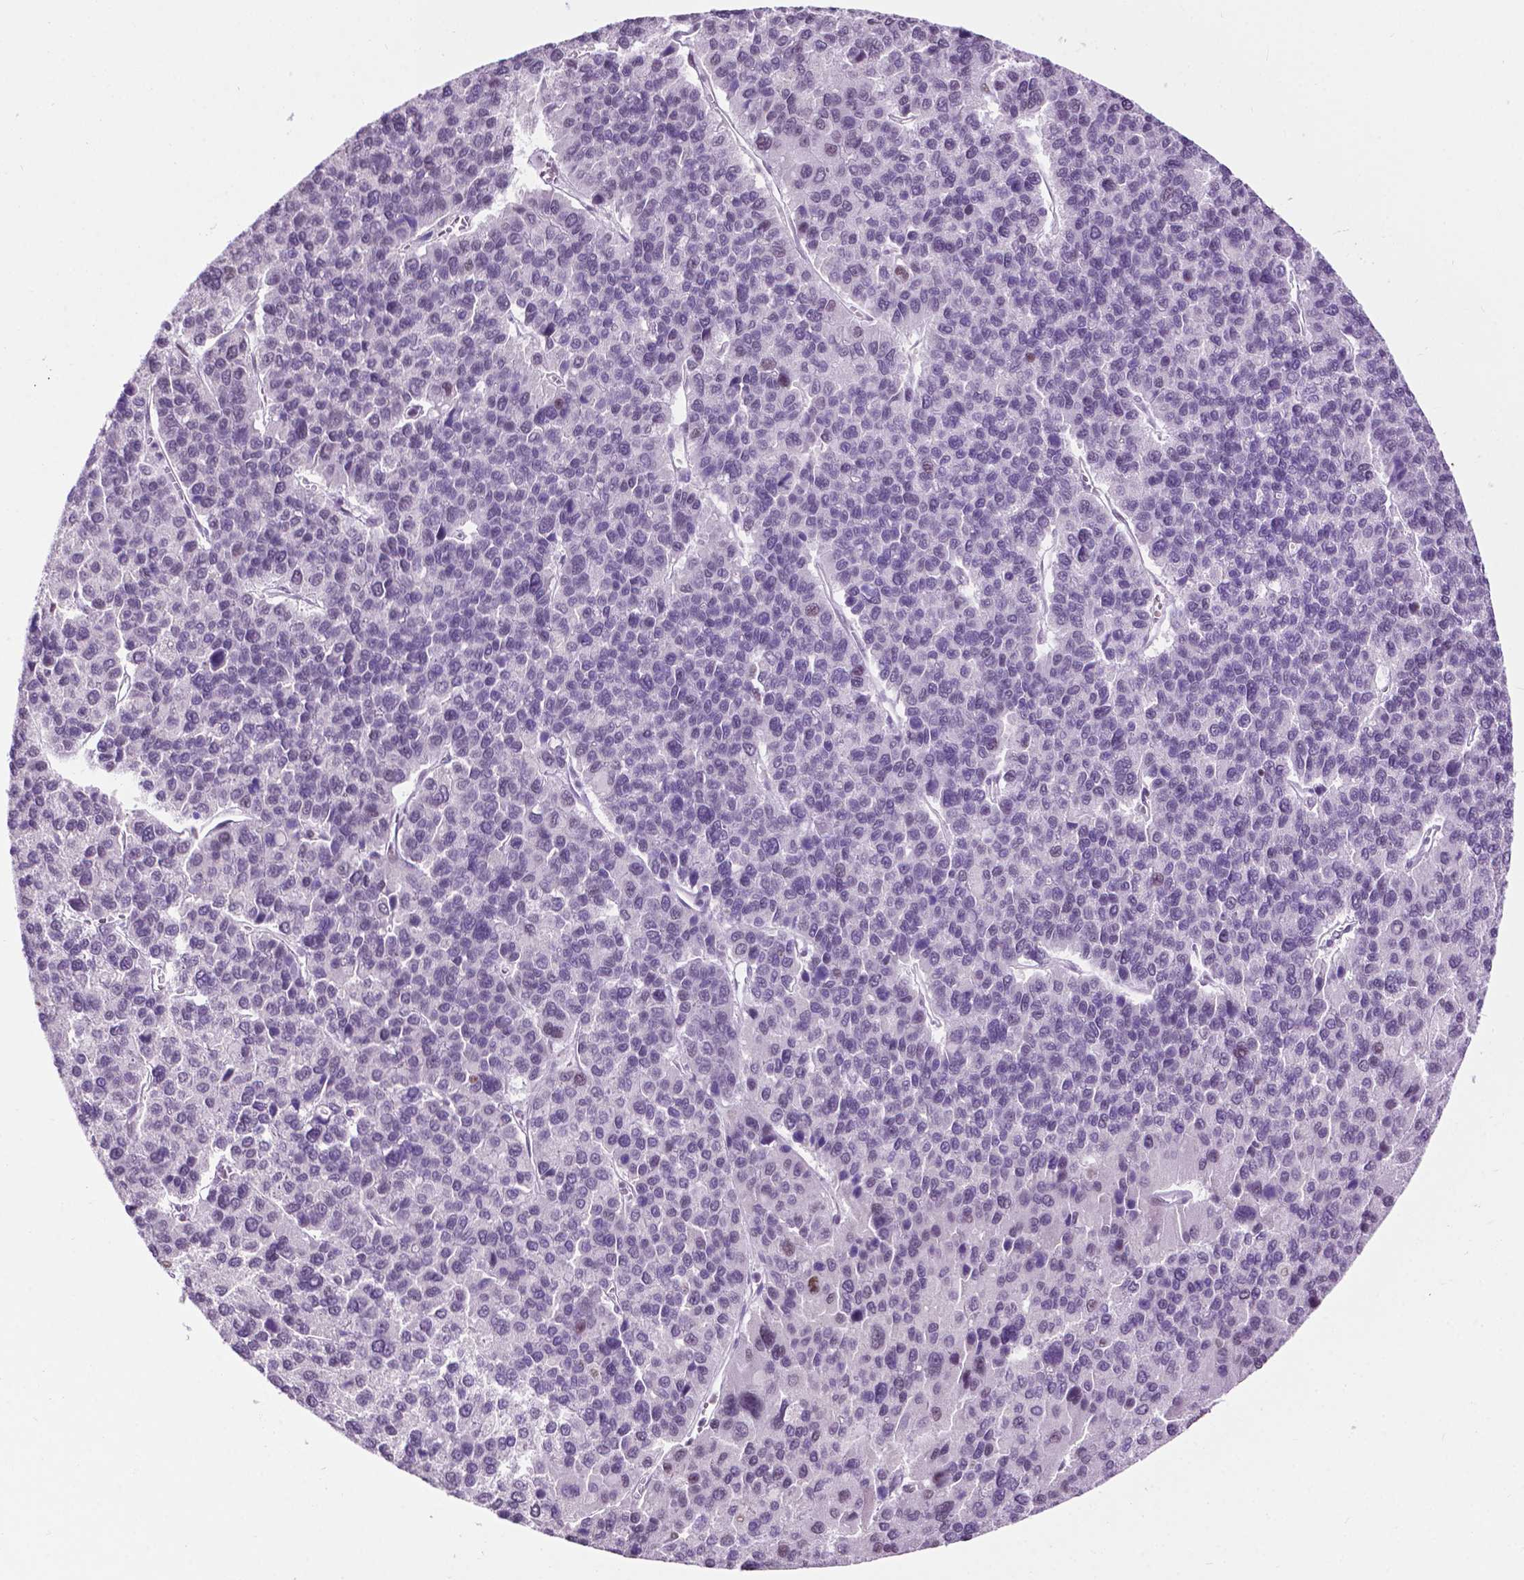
{"staining": {"intensity": "negative", "quantity": "none", "location": "none"}, "tissue": "liver cancer", "cell_type": "Tumor cells", "image_type": "cancer", "snomed": [{"axis": "morphology", "description": "Carcinoma, Hepatocellular, NOS"}, {"axis": "topography", "description": "Liver"}], "caption": "IHC histopathology image of human liver cancer stained for a protein (brown), which displays no expression in tumor cells.", "gene": "COL23A1", "patient": {"sex": "female", "age": 41}}